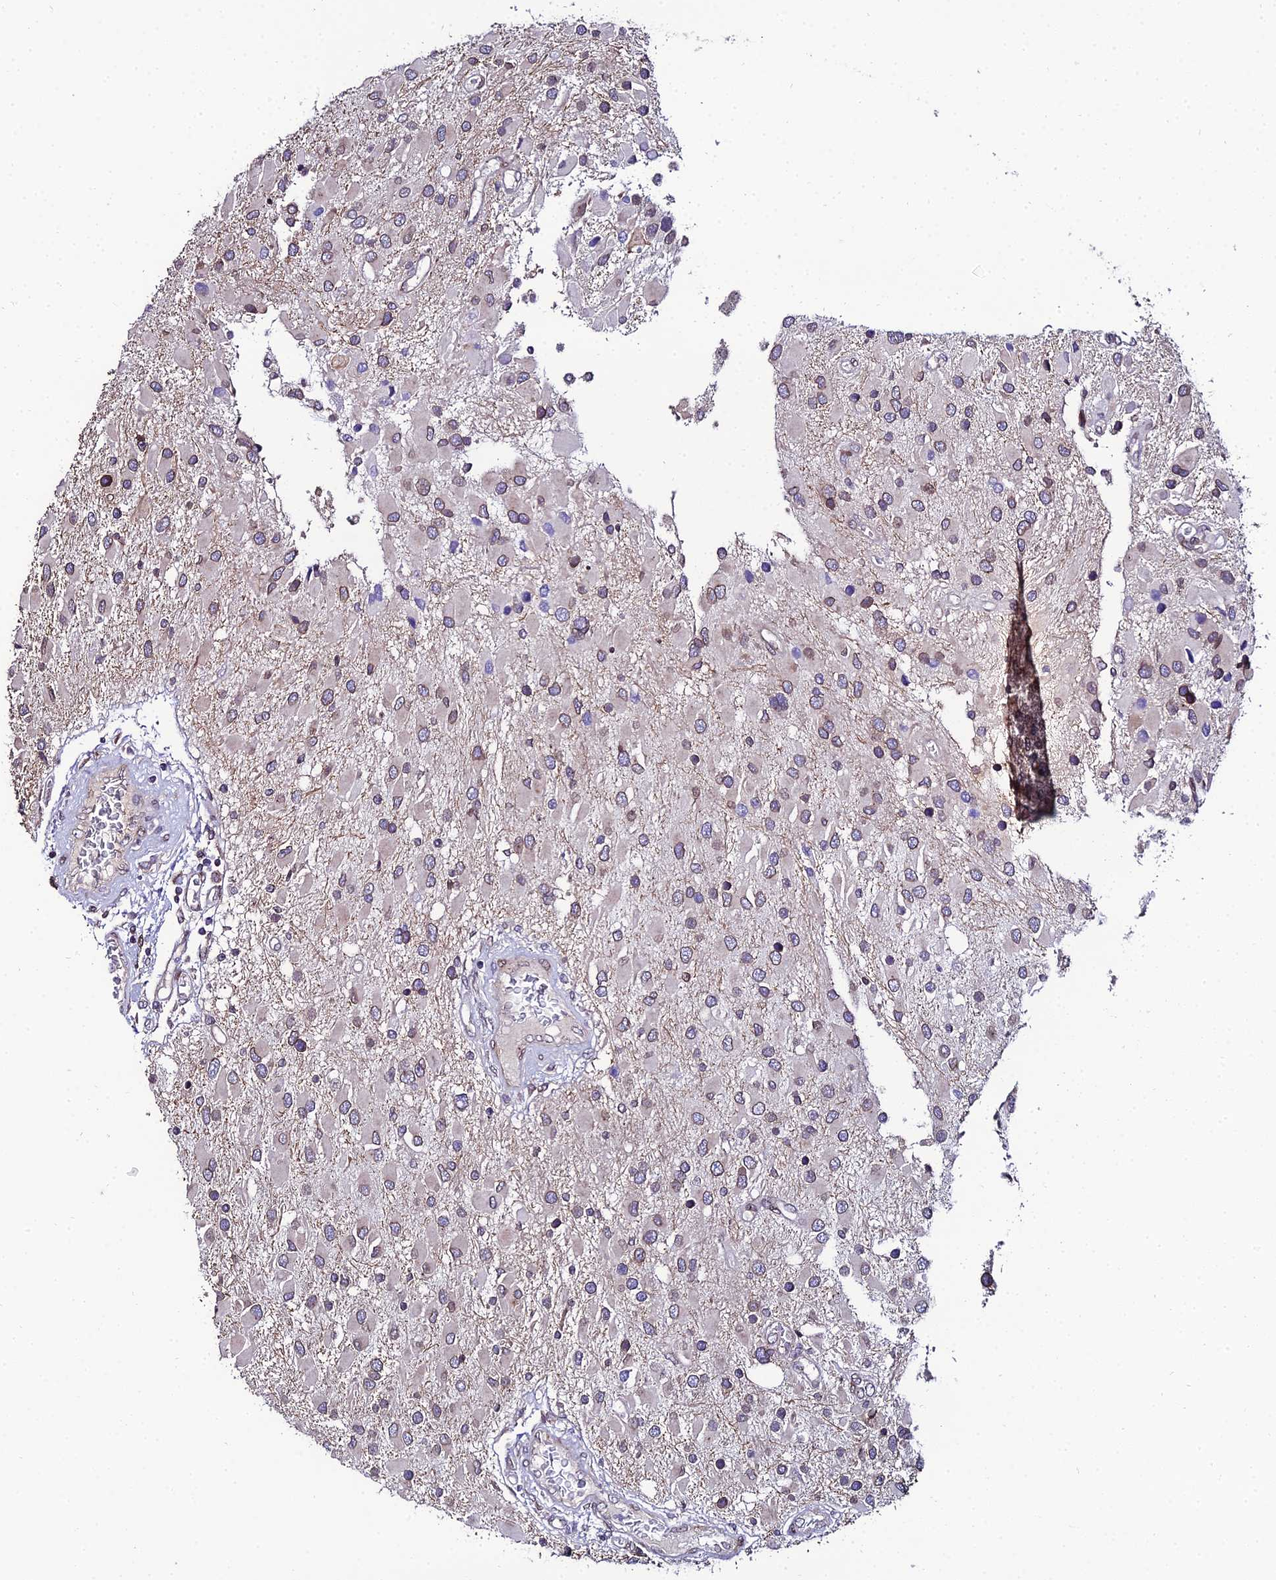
{"staining": {"intensity": "weak", "quantity": ">75%", "location": "cytoplasmic/membranous"}, "tissue": "glioma", "cell_type": "Tumor cells", "image_type": "cancer", "snomed": [{"axis": "morphology", "description": "Glioma, malignant, High grade"}, {"axis": "topography", "description": "Brain"}], "caption": "A histopathology image of malignant glioma (high-grade) stained for a protein shows weak cytoplasmic/membranous brown staining in tumor cells.", "gene": "DDX19A", "patient": {"sex": "male", "age": 53}}